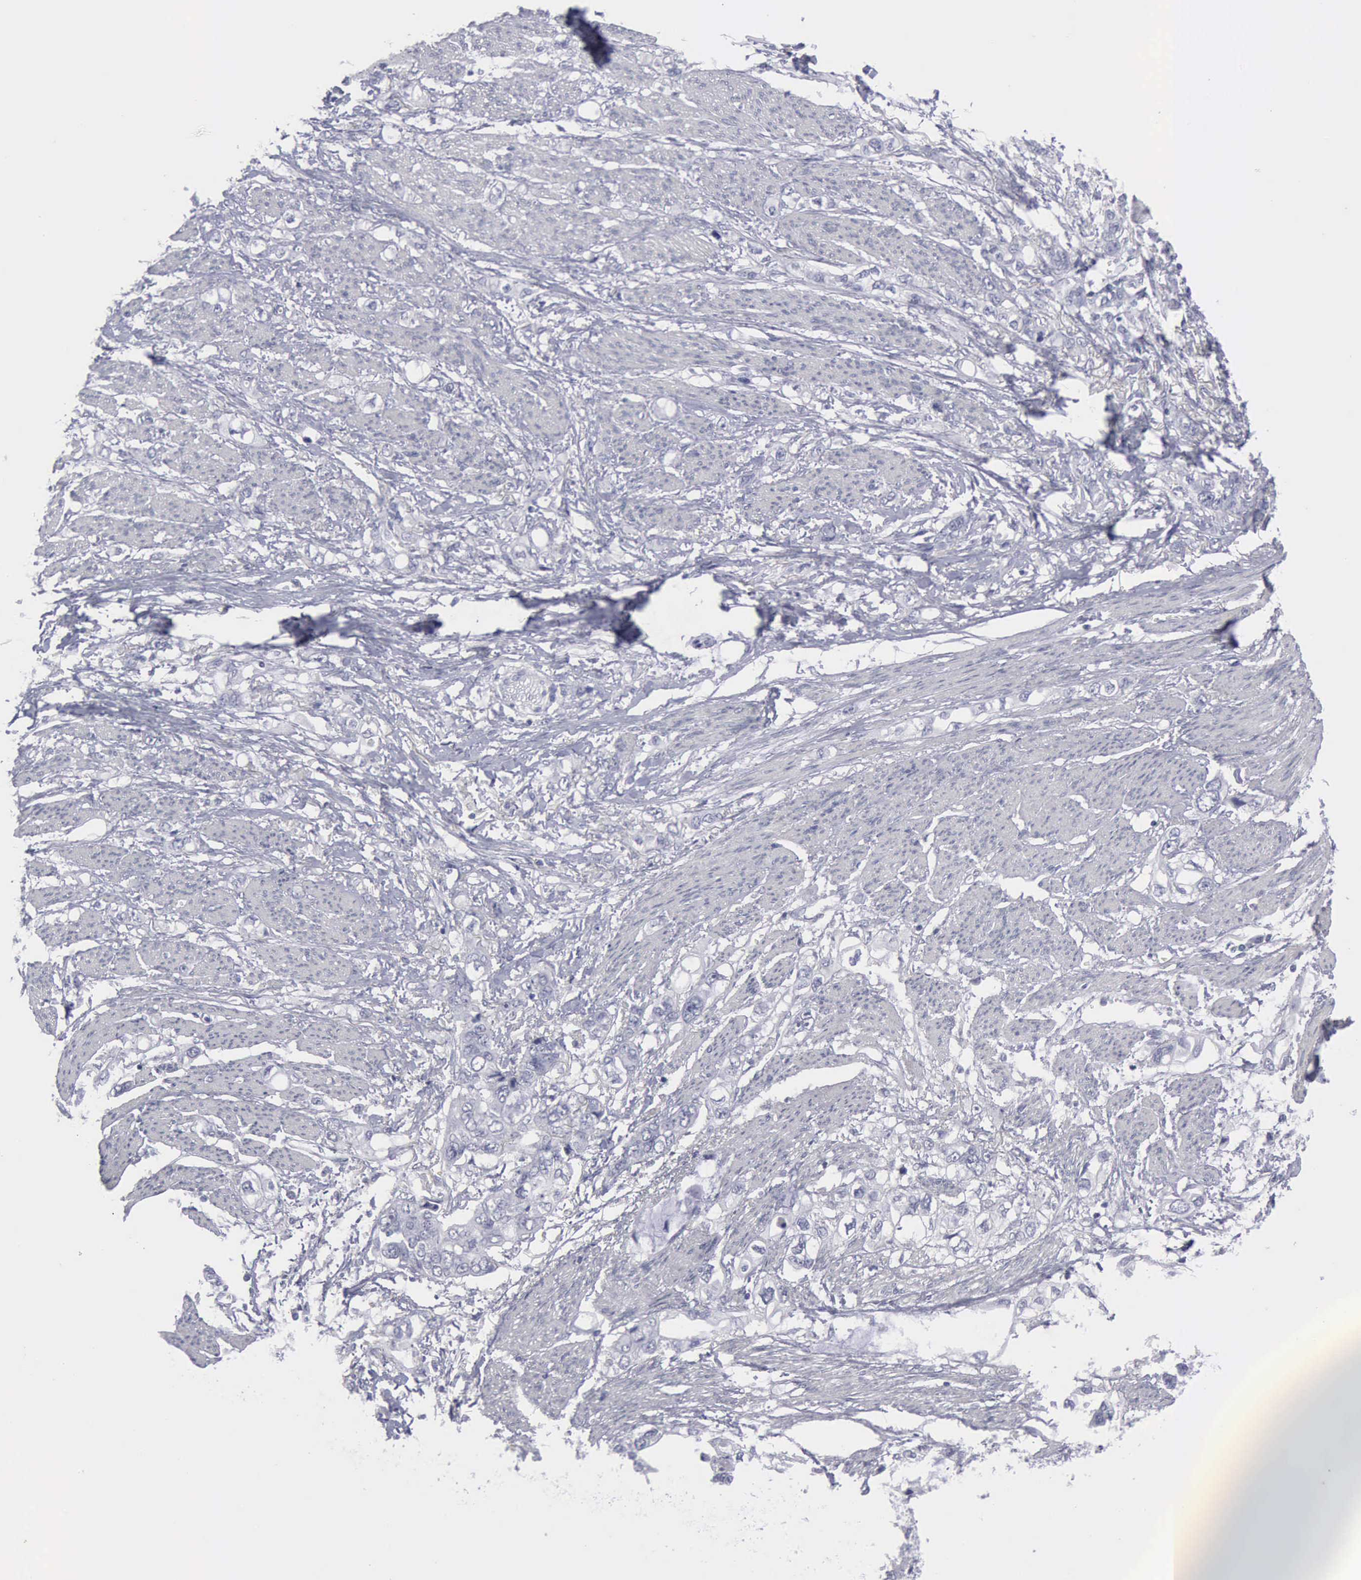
{"staining": {"intensity": "negative", "quantity": "none", "location": "none"}, "tissue": "stomach cancer", "cell_type": "Tumor cells", "image_type": "cancer", "snomed": [{"axis": "morphology", "description": "Adenocarcinoma, NOS"}, {"axis": "topography", "description": "Stomach, upper"}], "caption": "The photomicrograph displays no significant positivity in tumor cells of stomach cancer (adenocarcinoma).", "gene": "KRT13", "patient": {"sex": "female", "age": 52}}